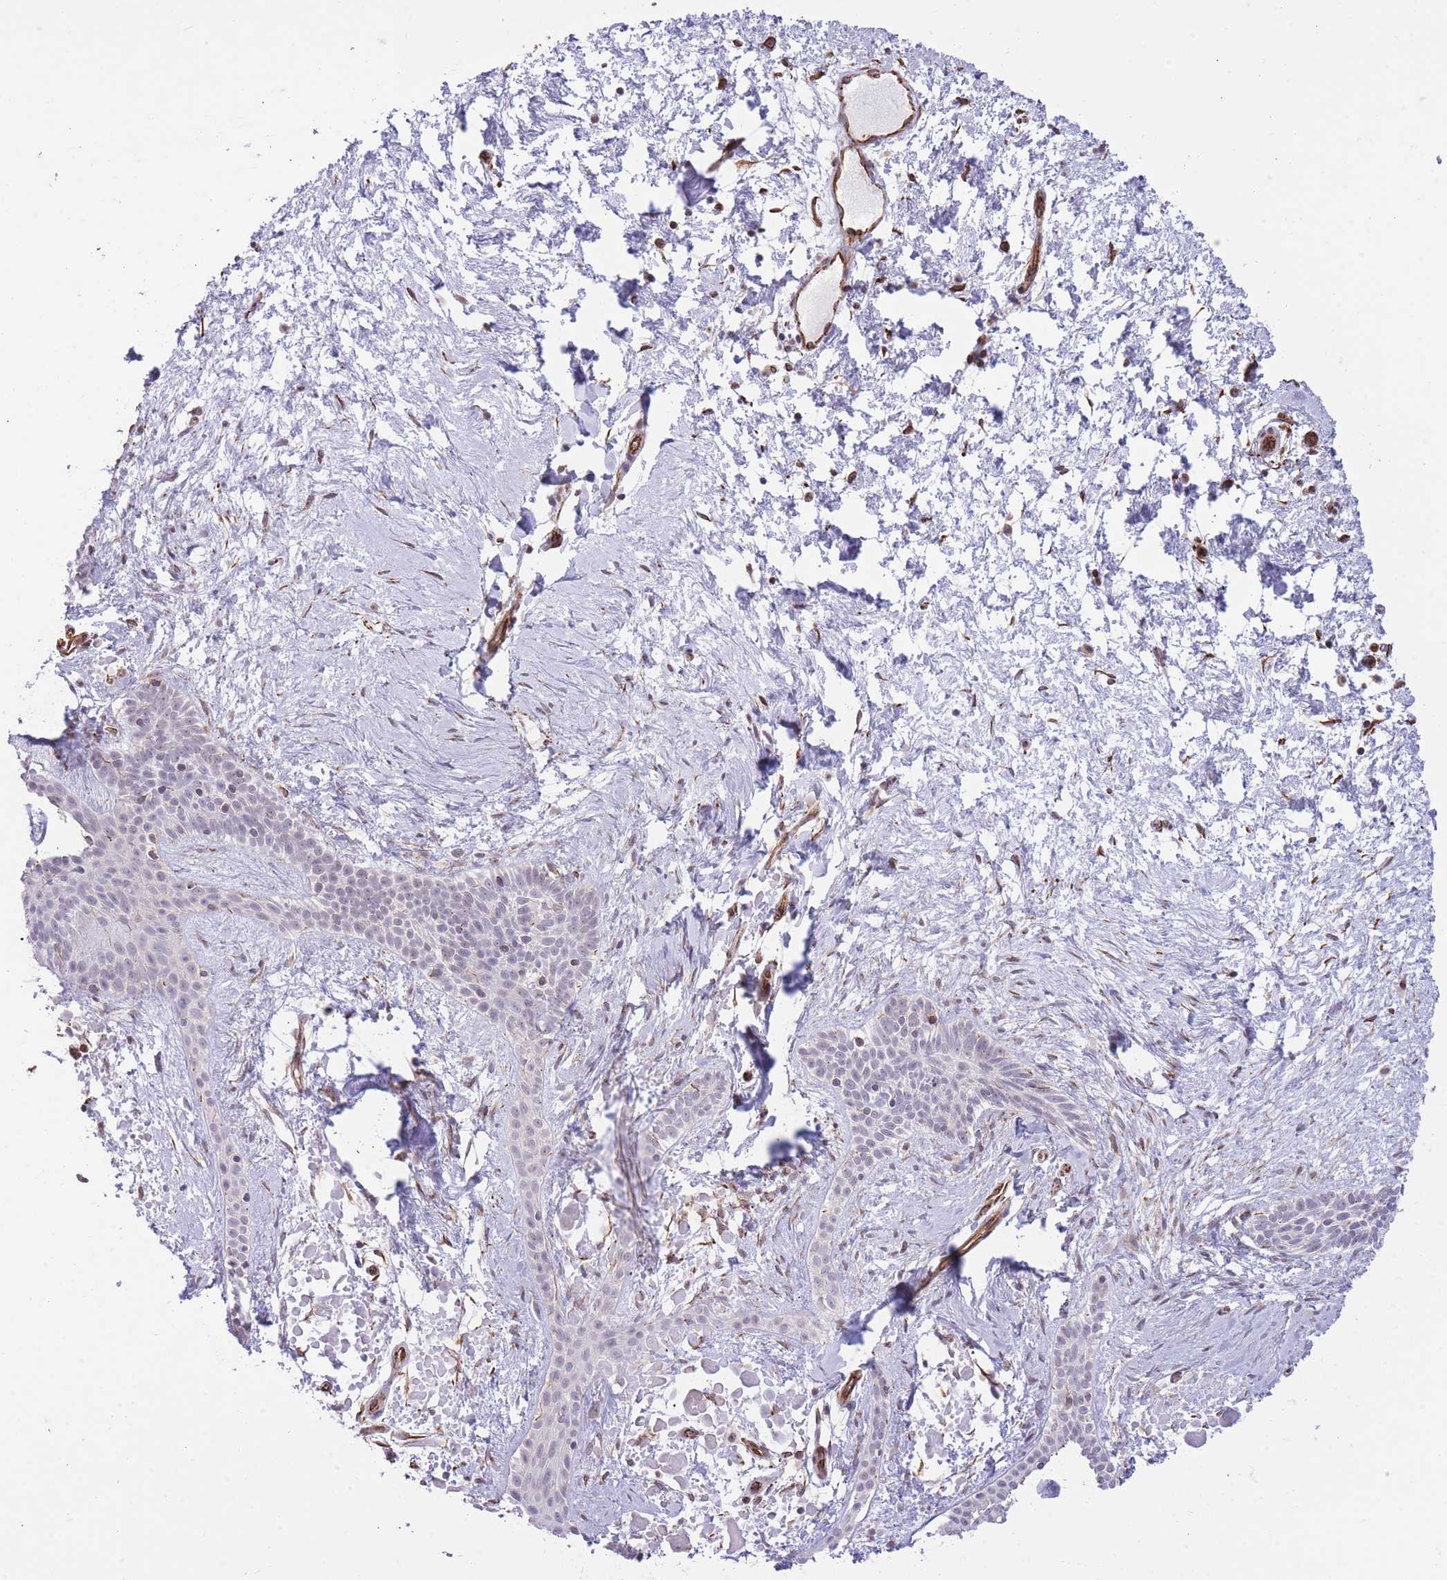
{"staining": {"intensity": "negative", "quantity": "none", "location": "none"}, "tissue": "skin cancer", "cell_type": "Tumor cells", "image_type": "cancer", "snomed": [{"axis": "morphology", "description": "Basal cell carcinoma"}, {"axis": "topography", "description": "Skin"}], "caption": "Immunohistochemistry (IHC) image of neoplastic tissue: skin cancer stained with DAB demonstrates no significant protein positivity in tumor cells.", "gene": "ELL", "patient": {"sex": "male", "age": 78}}